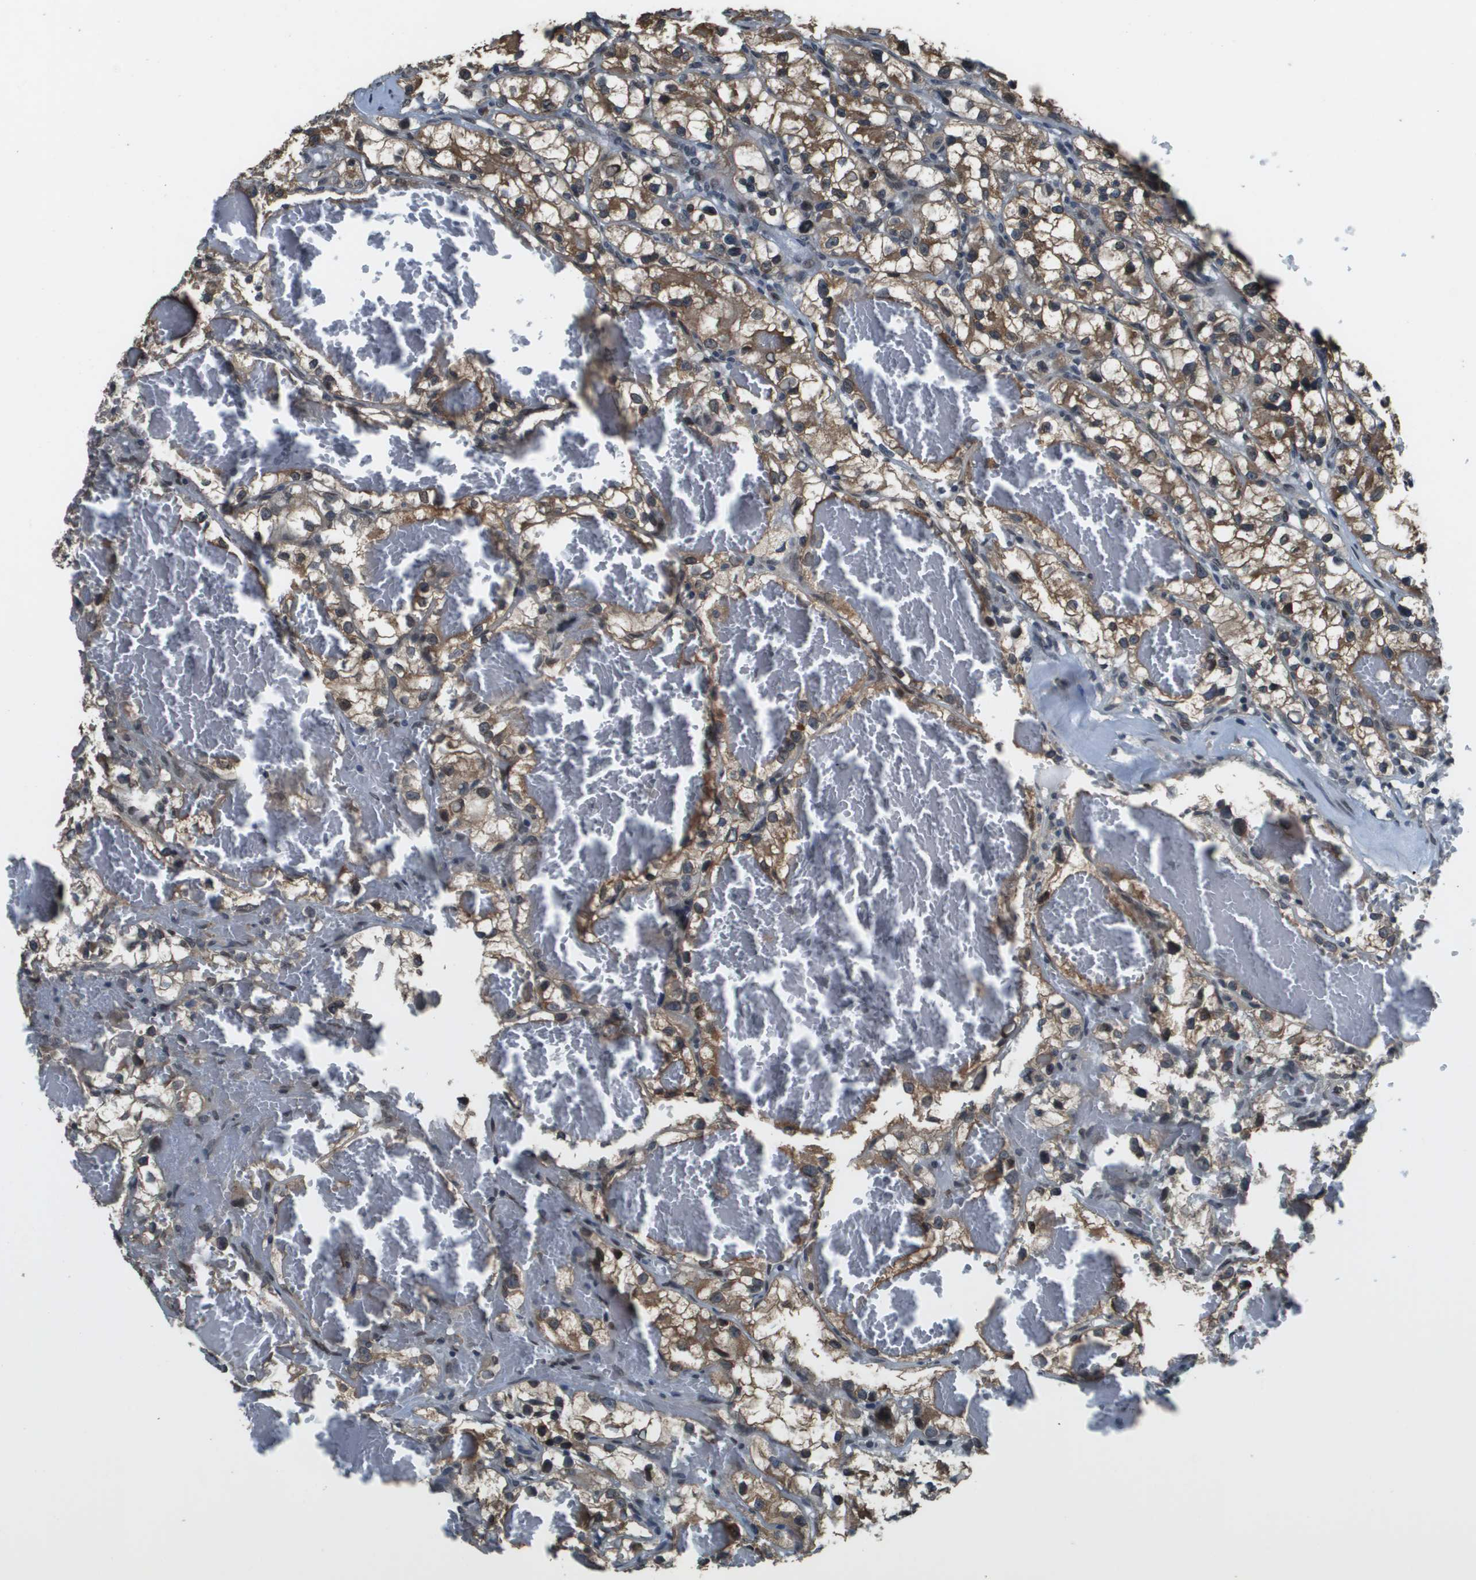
{"staining": {"intensity": "moderate", "quantity": ">75%", "location": "cytoplasmic/membranous,nuclear"}, "tissue": "renal cancer", "cell_type": "Tumor cells", "image_type": "cancer", "snomed": [{"axis": "morphology", "description": "Adenocarcinoma, NOS"}, {"axis": "topography", "description": "Kidney"}], "caption": "This is an image of immunohistochemistry (IHC) staining of renal cancer (adenocarcinoma), which shows moderate expression in the cytoplasmic/membranous and nuclear of tumor cells.", "gene": "FANCC", "patient": {"sex": "female", "age": 57}}